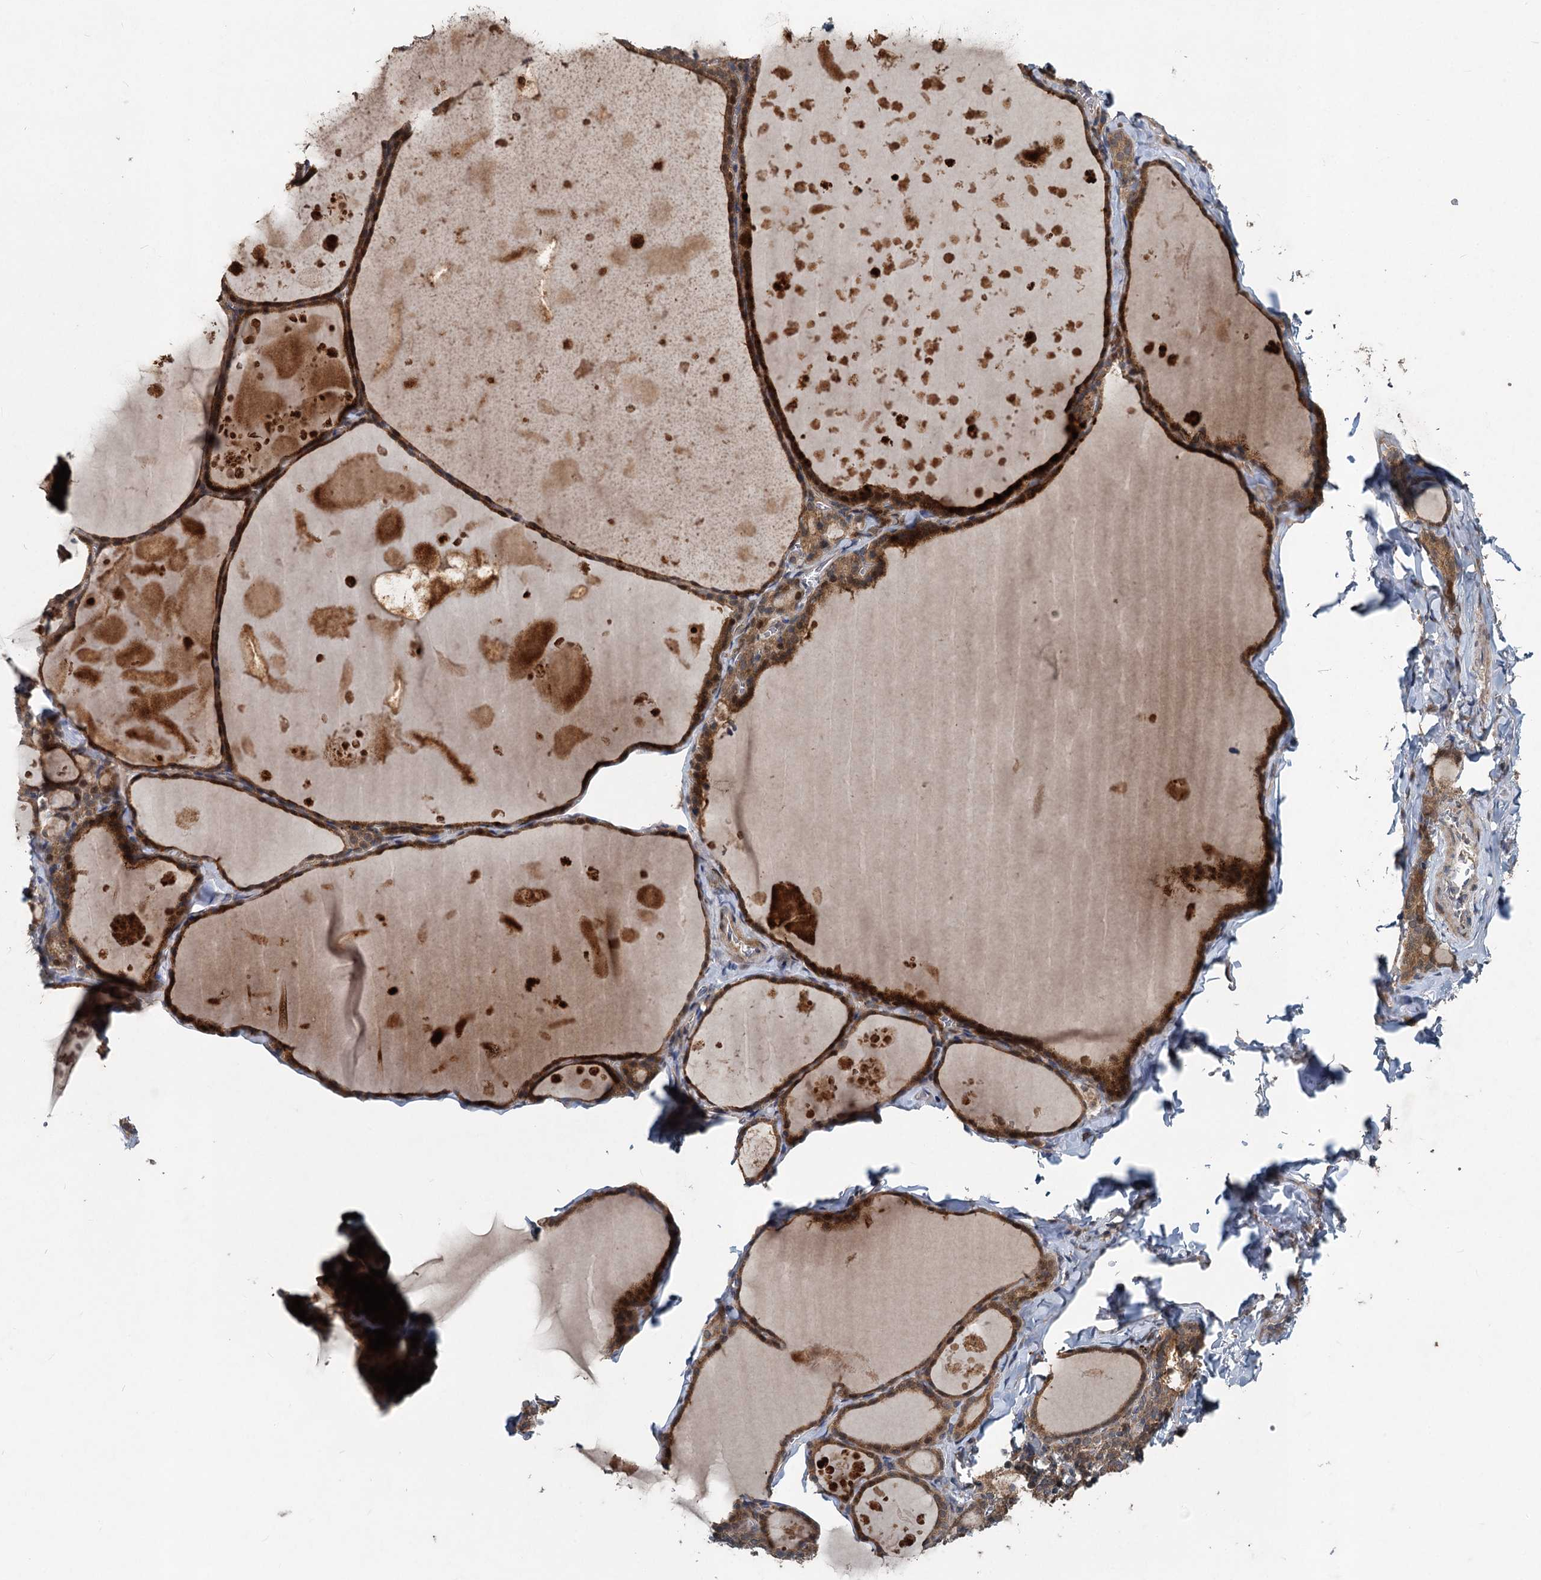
{"staining": {"intensity": "strong", "quantity": ">75%", "location": "cytoplasmic/membranous,nuclear"}, "tissue": "thyroid gland", "cell_type": "Glandular cells", "image_type": "normal", "snomed": [{"axis": "morphology", "description": "Normal tissue, NOS"}, {"axis": "topography", "description": "Thyroid gland"}], "caption": "DAB (3,3'-diaminobenzidine) immunohistochemical staining of unremarkable thyroid gland reveals strong cytoplasmic/membranous,nuclear protein staining in approximately >75% of glandular cells.", "gene": "OTUB1", "patient": {"sex": "male", "age": 56}}